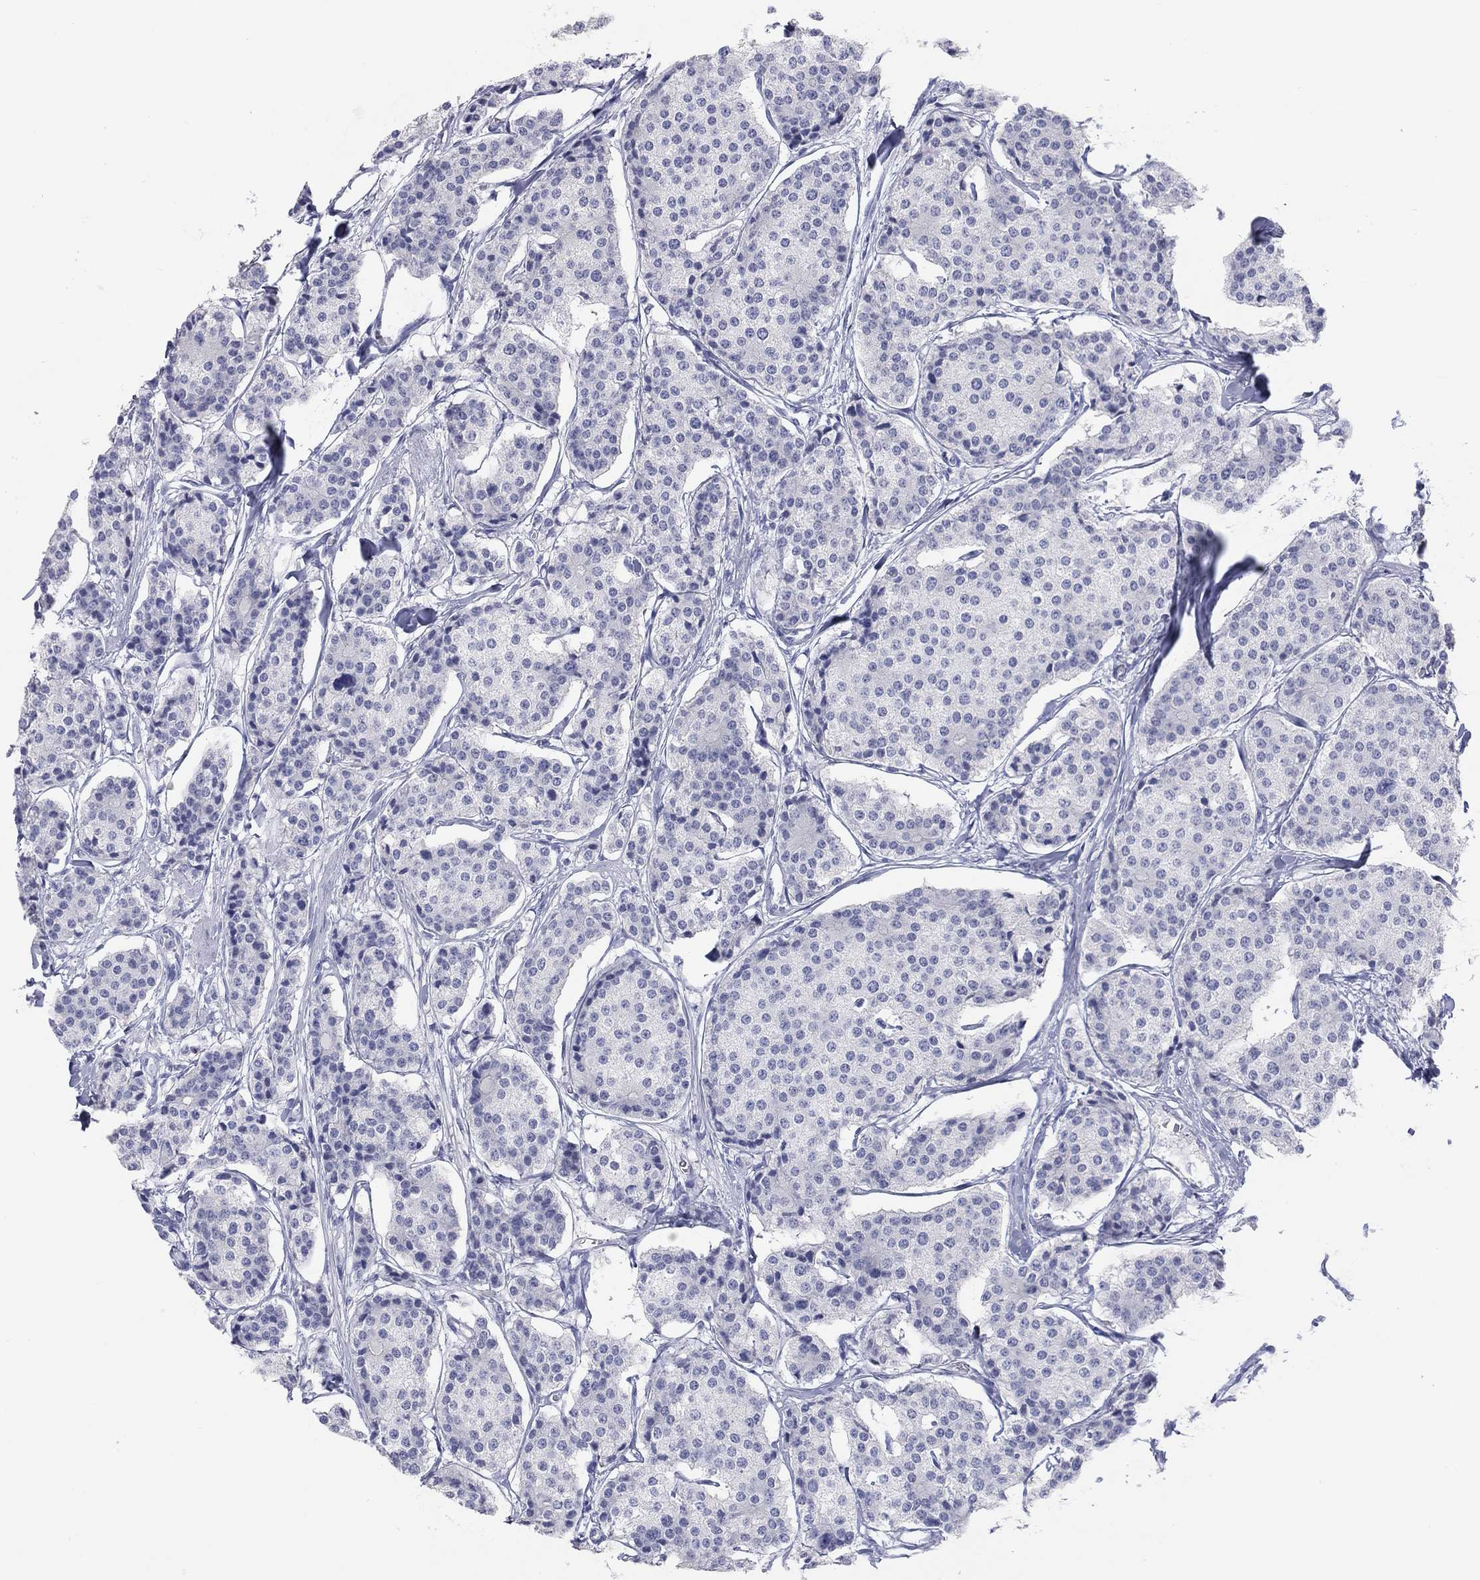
{"staining": {"intensity": "negative", "quantity": "none", "location": "none"}, "tissue": "carcinoid", "cell_type": "Tumor cells", "image_type": "cancer", "snomed": [{"axis": "morphology", "description": "Carcinoid, malignant, NOS"}, {"axis": "topography", "description": "Small intestine"}], "caption": "Carcinoid stained for a protein using immunohistochemistry (IHC) displays no staining tumor cells.", "gene": "CPNE6", "patient": {"sex": "female", "age": 65}}